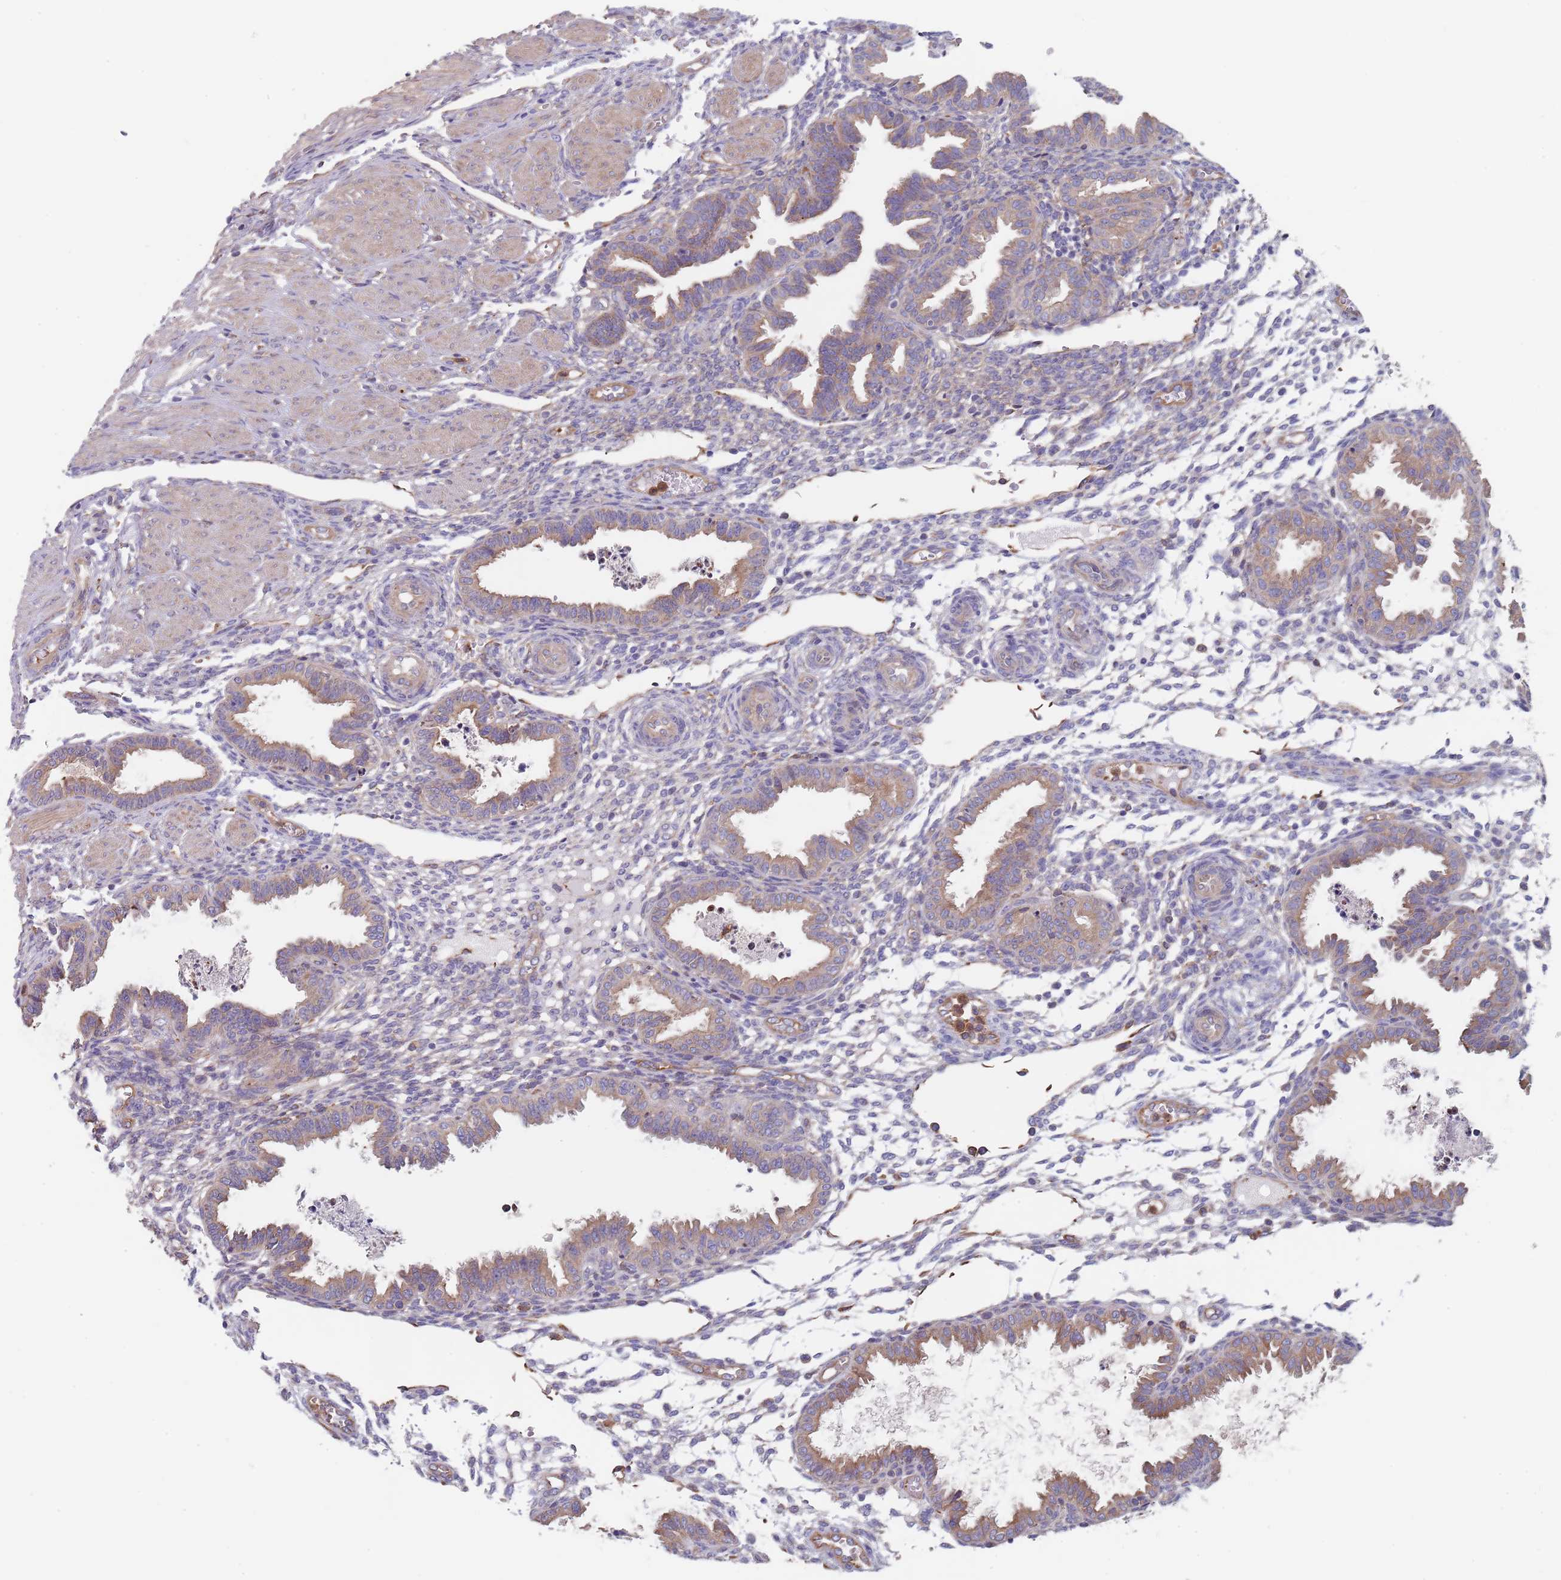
{"staining": {"intensity": "negative", "quantity": "none", "location": "none"}, "tissue": "endometrium", "cell_type": "Cells in endometrial stroma", "image_type": "normal", "snomed": [{"axis": "morphology", "description": "Normal tissue, NOS"}, {"axis": "topography", "description": "Endometrium"}], "caption": "High magnification brightfield microscopy of benign endometrium stained with DAB (3,3'-diaminobenzidine) (brown) and counterstained with hematoxylin (blue): cells in endometrial stroma show no significant positivity. (DAB IHC visualized using brightfield microscopy, high magnification).", "gene": "DCUN1D3", "patient": {"sex": "female", "age": 33}}